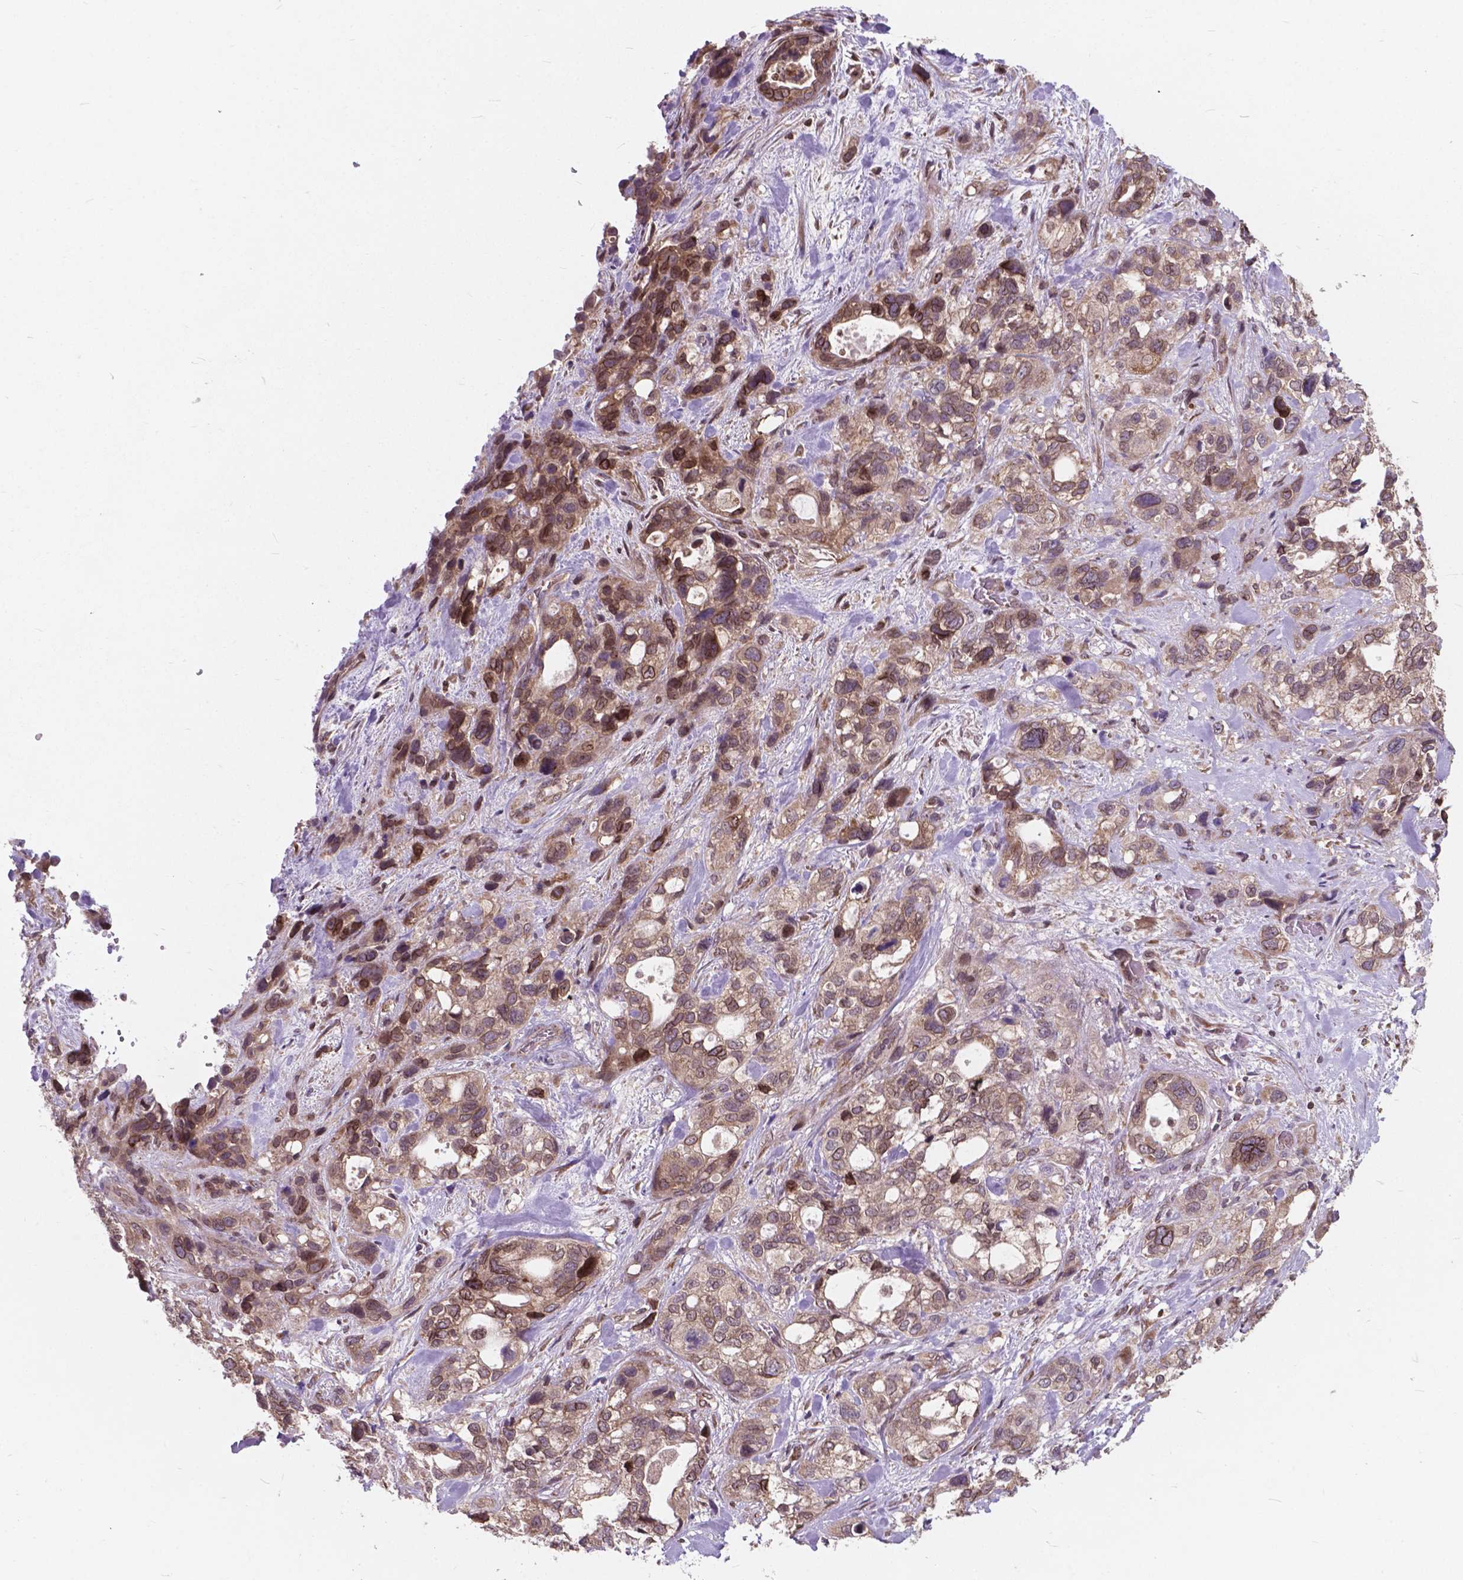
{"staining": {"intensity": "weak", "quantity": "25%-75%", "location": "cytoplasmic/membranous,nuclear"}, "tissue": "stomach cancer", "cell_type": "Tumor cells", "image_type": "cancer", "snomed": [{"axis": "morphology", "description": "Adenocarcinoma, NOS"}, {"axis": "topography", "description": "Stomach, upper"}], "caption": "Human adenocarcinoma (stomach) stained with a protein marker shows weak staining in tumor cells.", "gene": "MRPL33", "patient": {"sex": "female", "age": 81}}